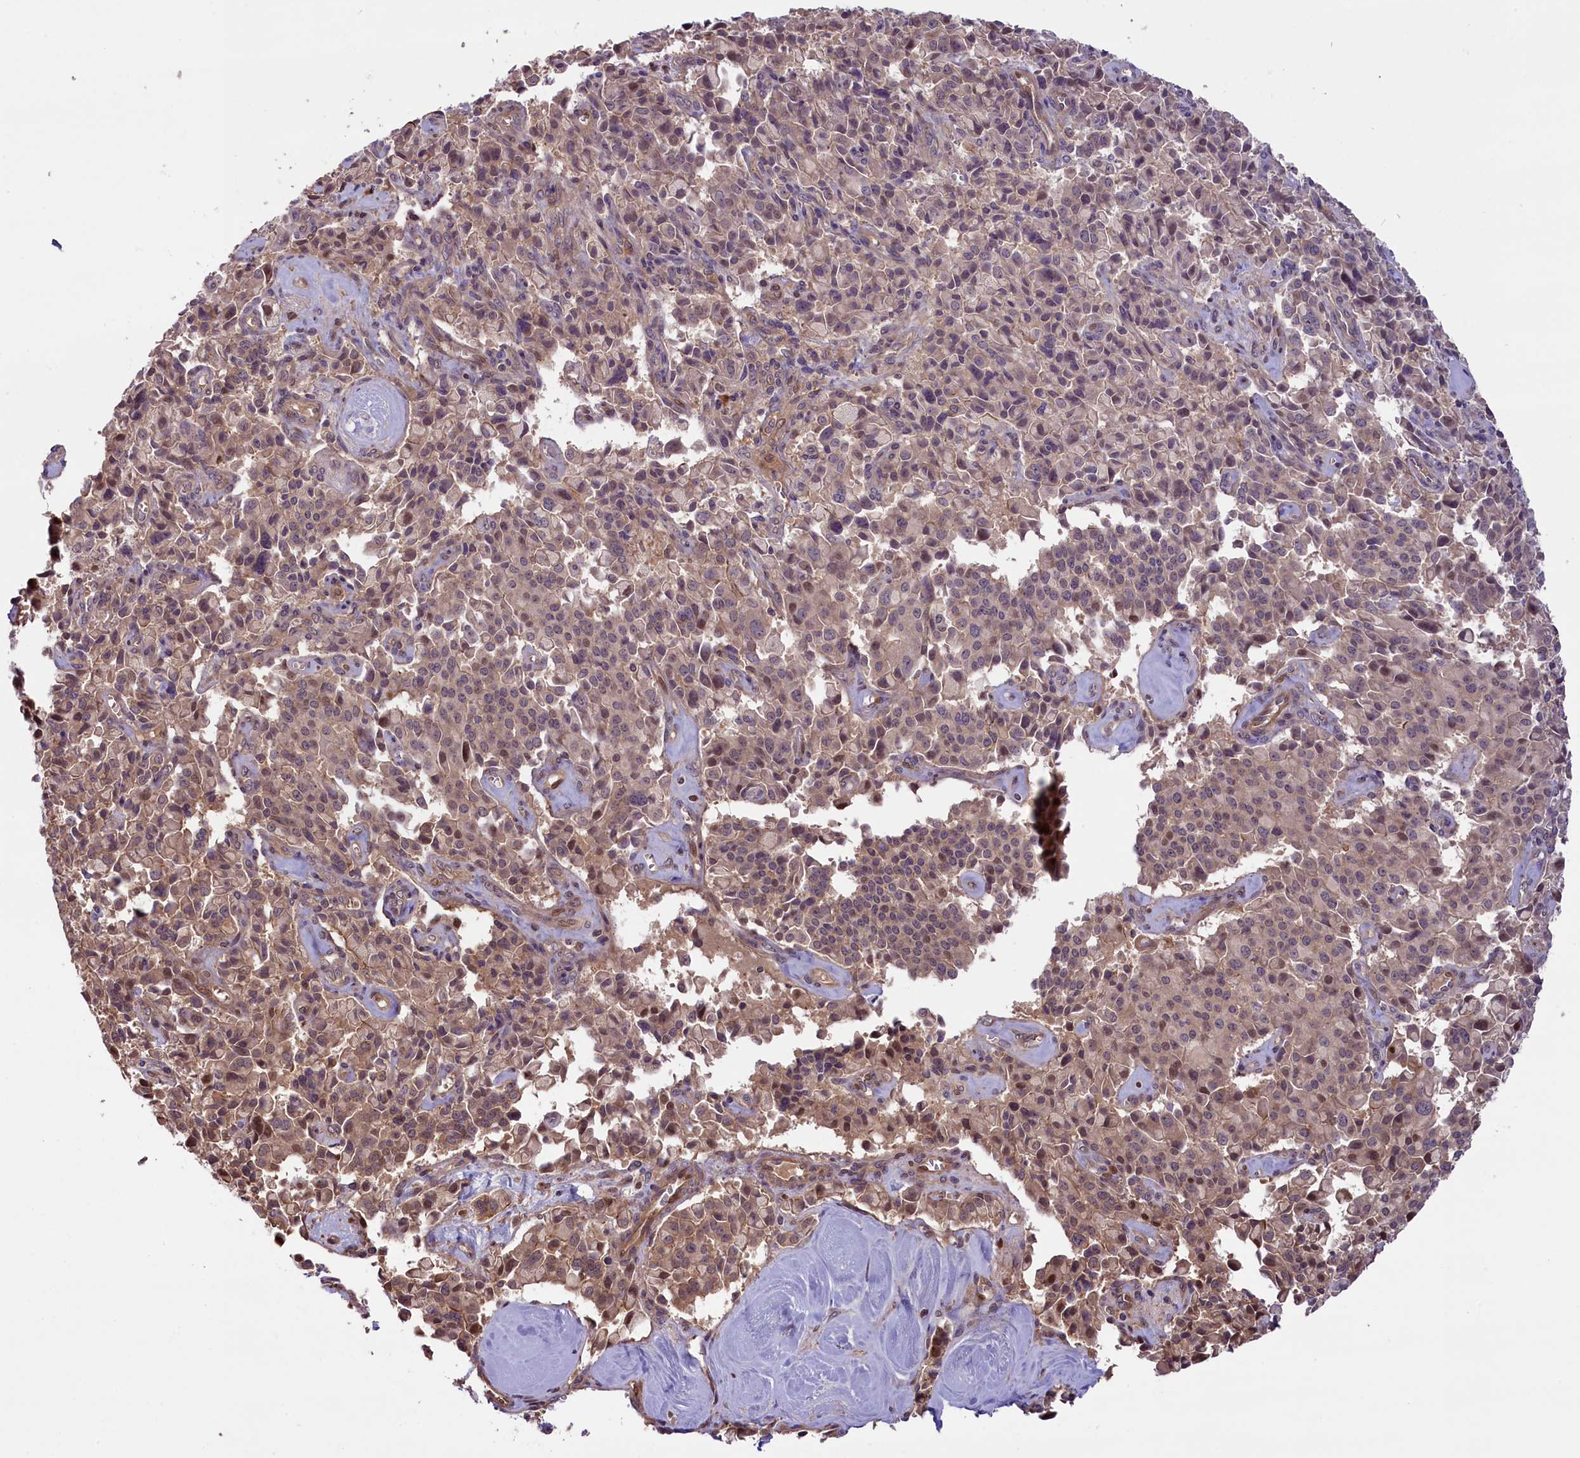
{"staining": {"intensity": "moderate", "quantity": "<25%", "location": "cytoplasmic/membranous,nuclear"}, "tissue": "pancreatic cancer", "cell_type": "Tumor cells", "image_type": "cancer", "snomed": [{"axis": "morphology", "description": "Adenocarcinoma, NOS"}, {"axis": "topography", "description": "Pancreas"}], "caption": "Protein analysis of pancreatic cancer (adenocarcinoma) tissue demonstrates moderate cytoplasmic/membranous and nuclear positivity in approximately <25% of tumor cells.", "gene": "RIC8A", "patient": {"sex": "male", "age": 65}}